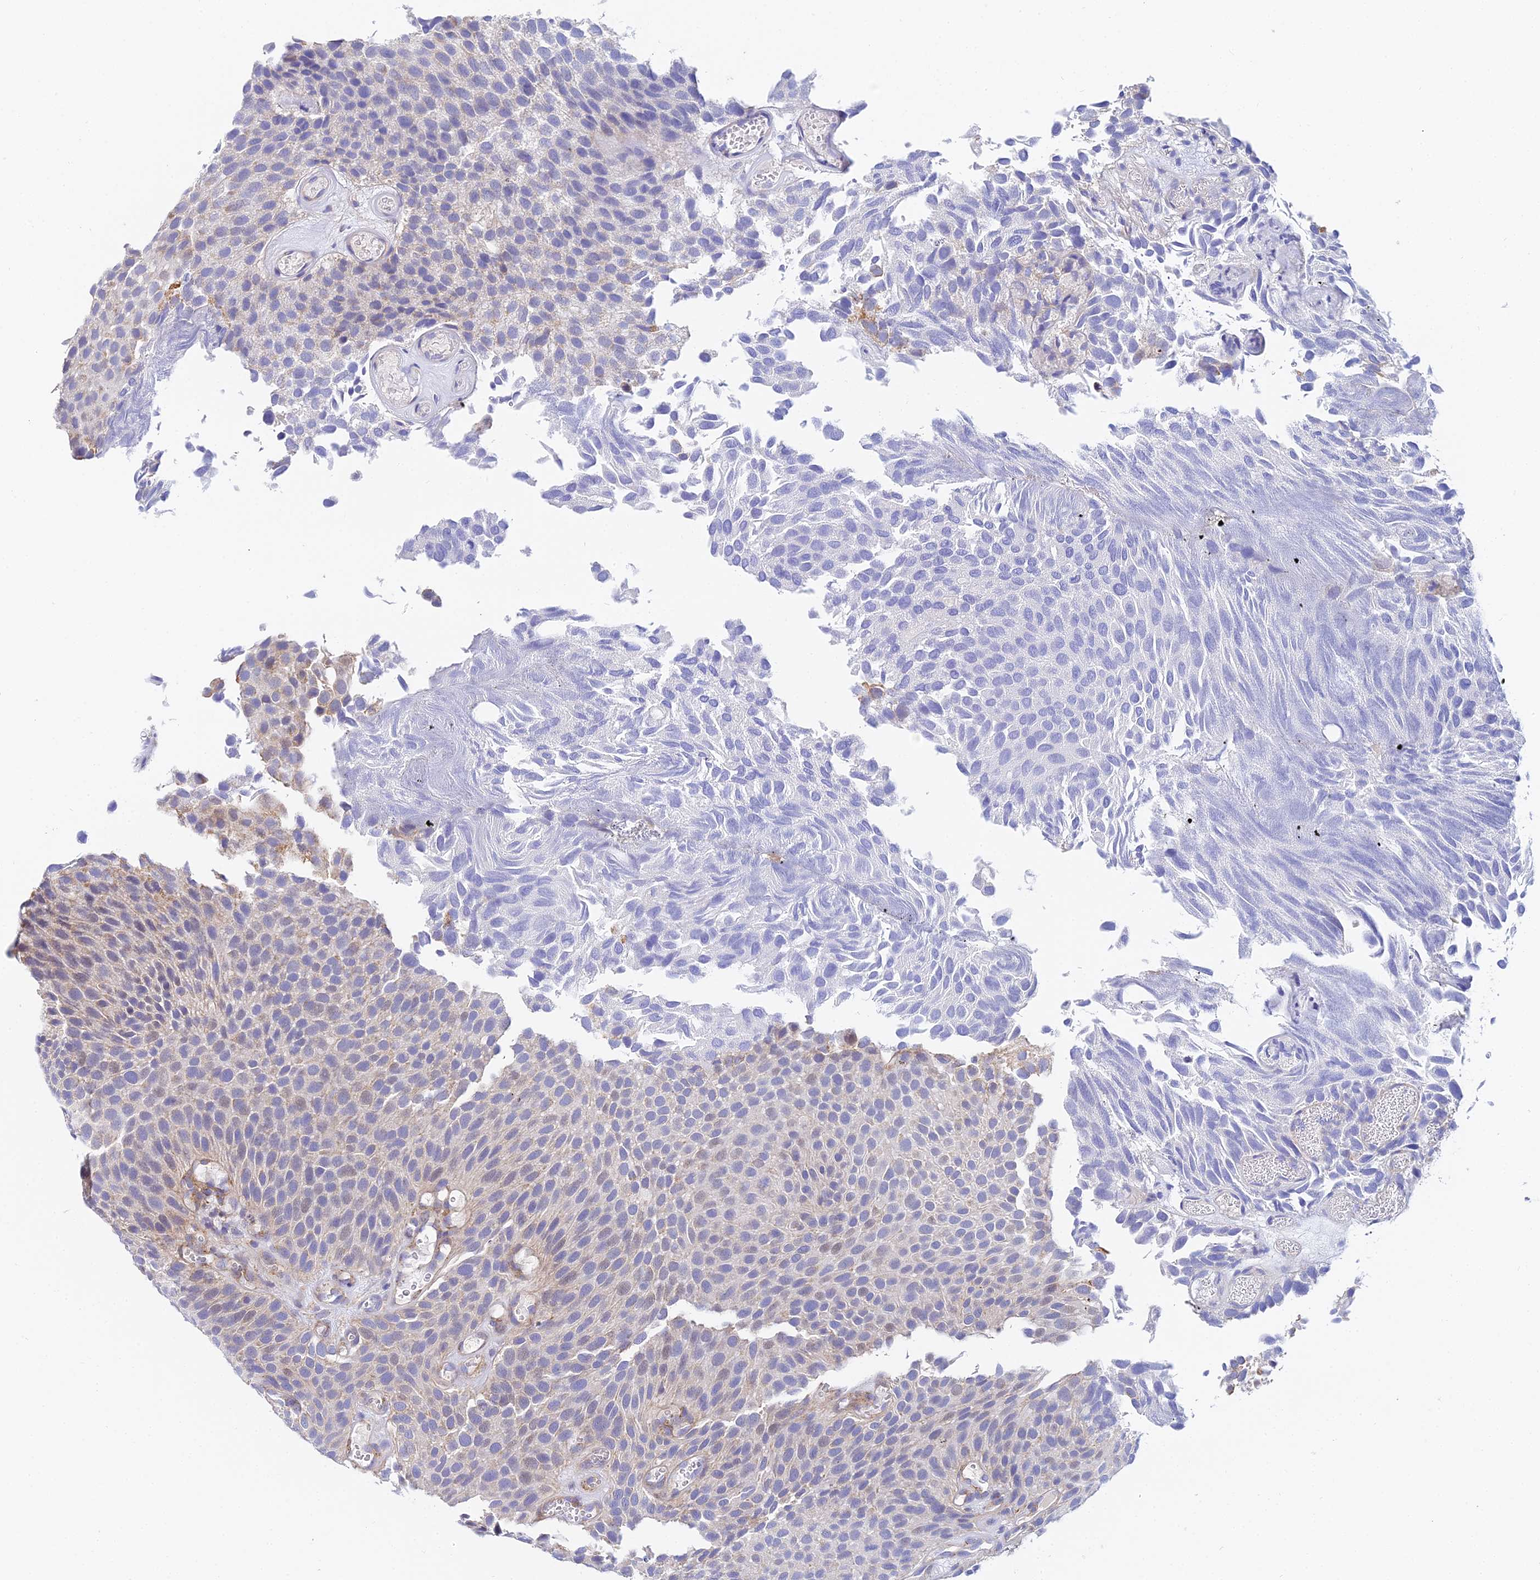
{"staining": {"intensity": "weak", "quantity": "25%-75%", "location": "cytoplasmic/membranous"}, "tissue": "urothelial cancer", "cell_type": "Tumor cells", "image_type": "cancer", "snomed": [{"axis": "morphology", "description": "Urothelial carcinoma, Low grade"}, {"axis": "topography", "description": "Urinary bladder"}], "caption": "A high-resolution image shows IHC staining of low-grade urothelial carcinoma, which displays weak cytoplasmic/membranous staining in about 25%-75% of tumor cells.", "gene": "ACOT2", "patient": {"sex": "male", "age": 89}}